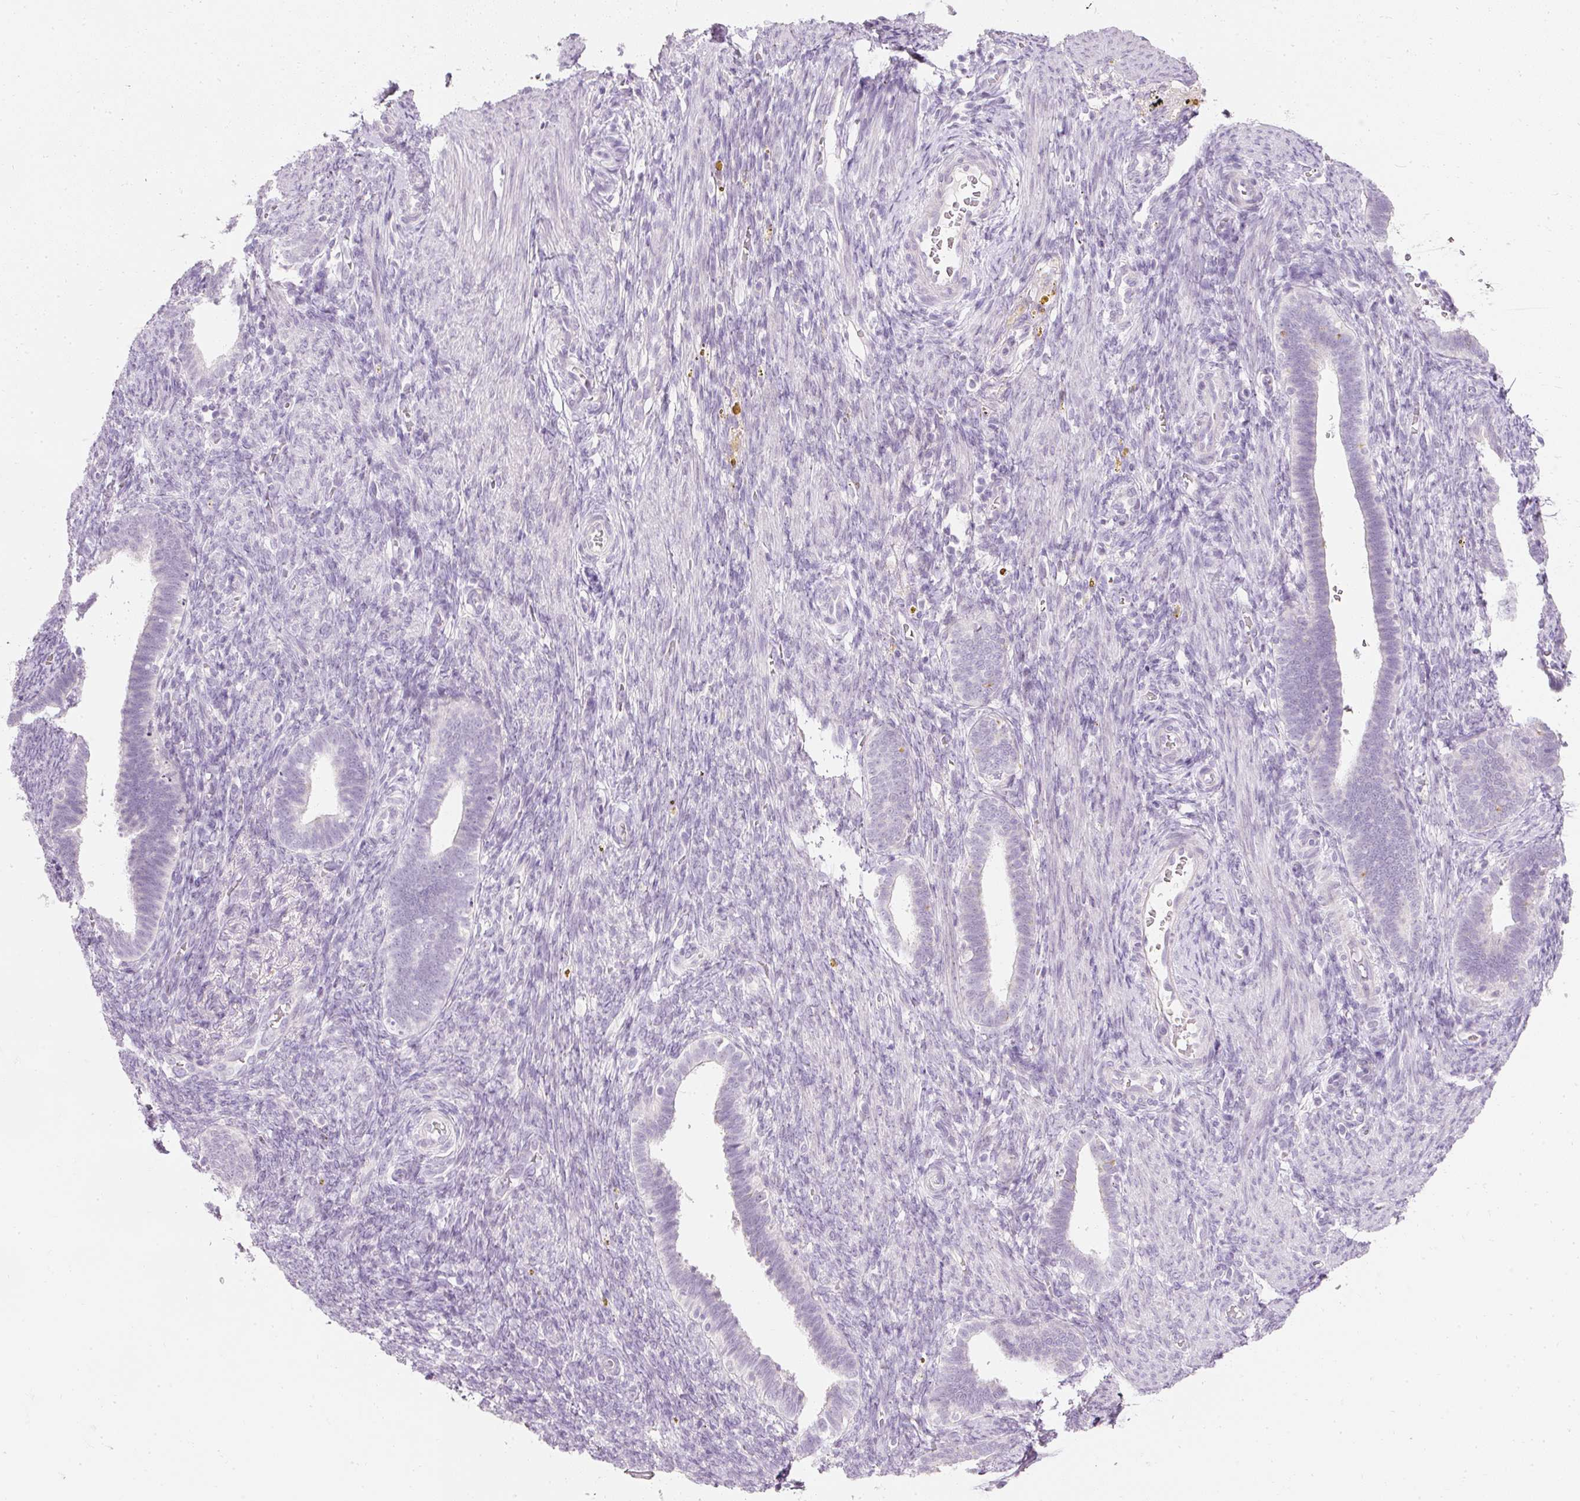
{"staining": {"intensity": "negative", "quantity": "none", "location": "none"}, "tissue": "endometrium", "cell_type": "Cells in endometrial stroma", "image_type": "normal", "snomed": [{"axis": "morphology", "description": "Normal tissue, NOS"}, {"axis": "topography", "description": "Endometrium"}], "caption": "Immunohistochemical staining of unremarkable human endometrium displays no significant positivity in cells in endometrial stroma. The staining is performed using DAB (3,3'-diaminobenzidine) brown chromogen with nuclei counter-stained in using hematoxylin.", "gene": "ELAVL3", "patient": {"sex": "female", "age": 34}}